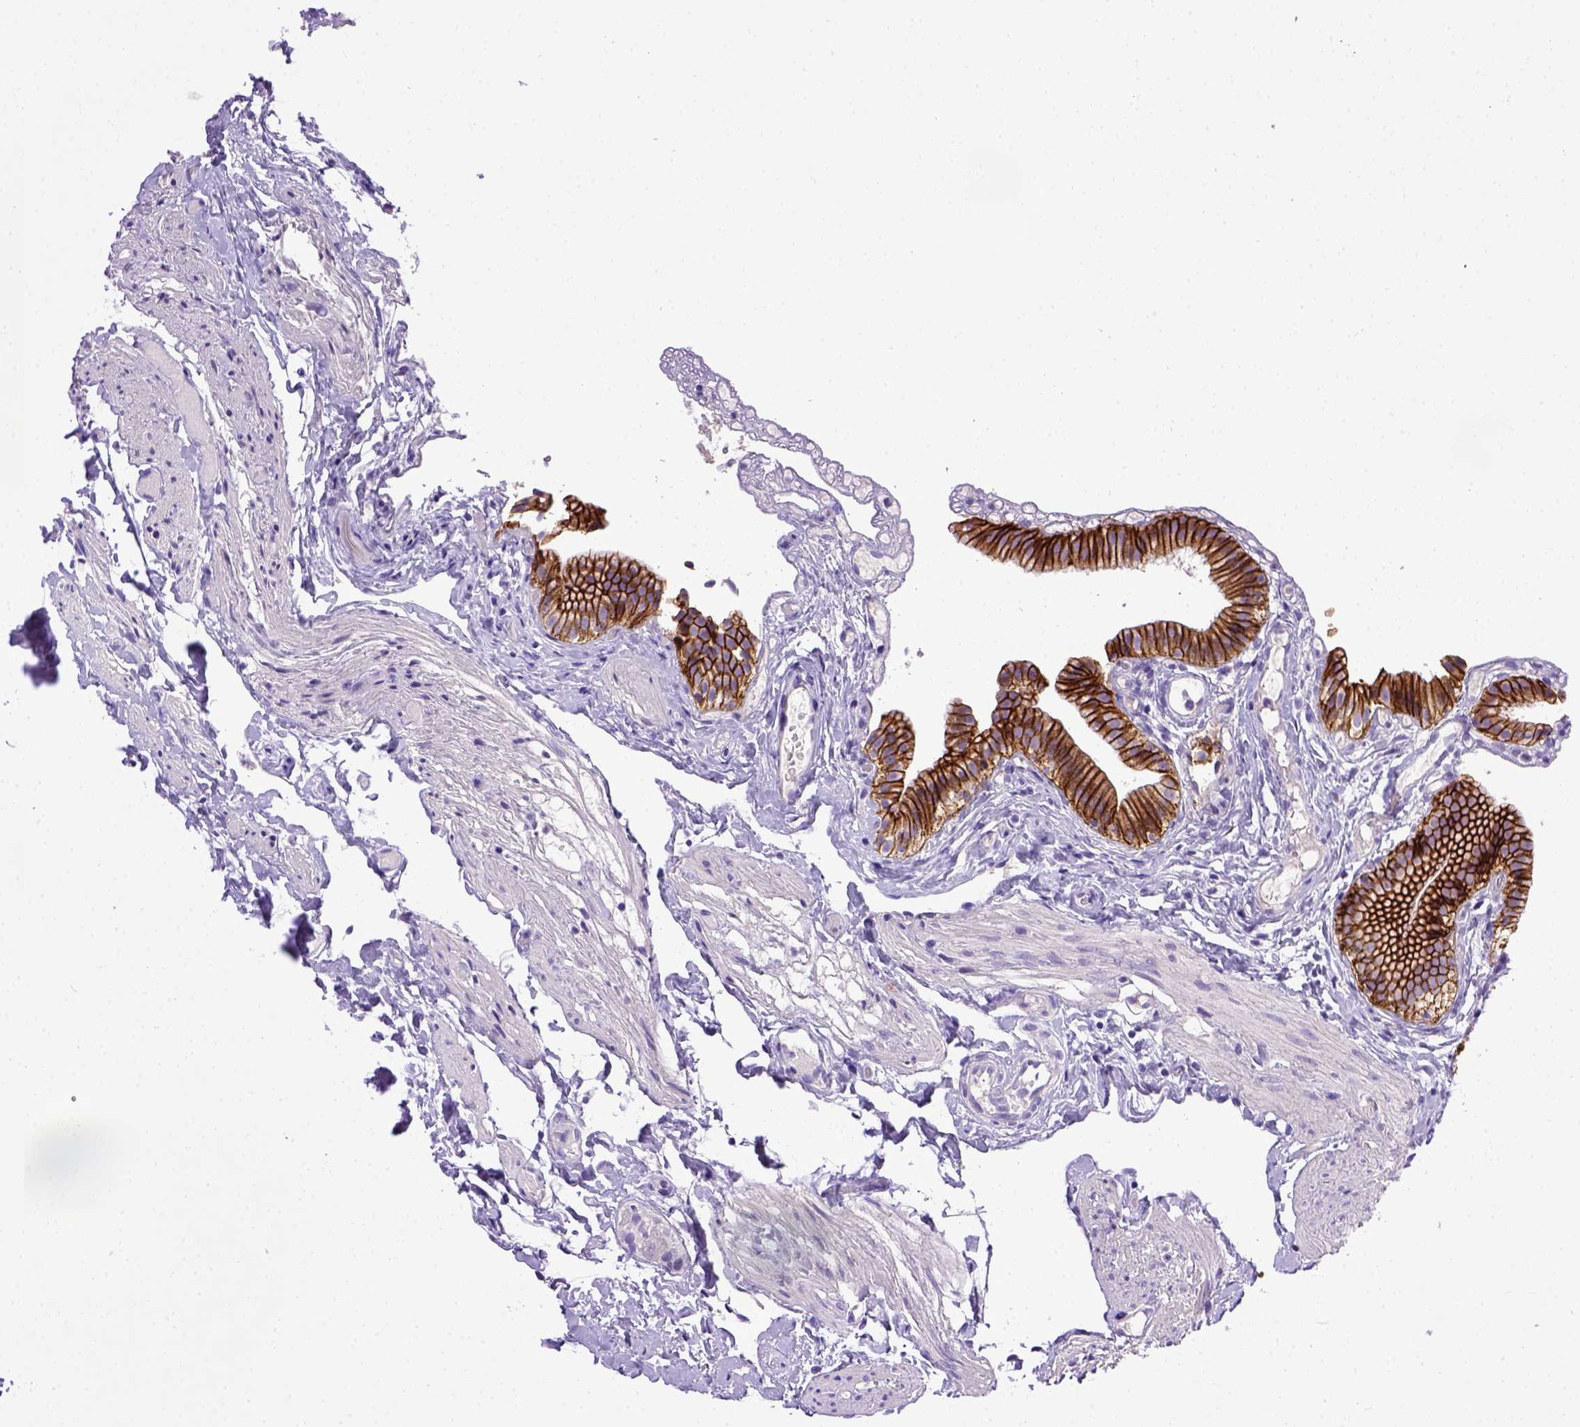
{"staining": {"intensity": "strong", "quantity": ">75%", "location": "cytoplasmic/membranous"}, "tissue": "gallbladder", "cell_type": "Glandular cells", "image_type": "normal", "snomed": [{"axis": "morphology", "description": "Normal tissue, NOS"}, {"axis": "topography", "description": "Gallbladder"}], "caption": "Protein staining of benign gallbladder demonstrates strong cytoplasmic/membranous staining in approximately >75% of glandular cells.", "gene": "CDH1", "patient": {"sex": "female", "age": 47}}